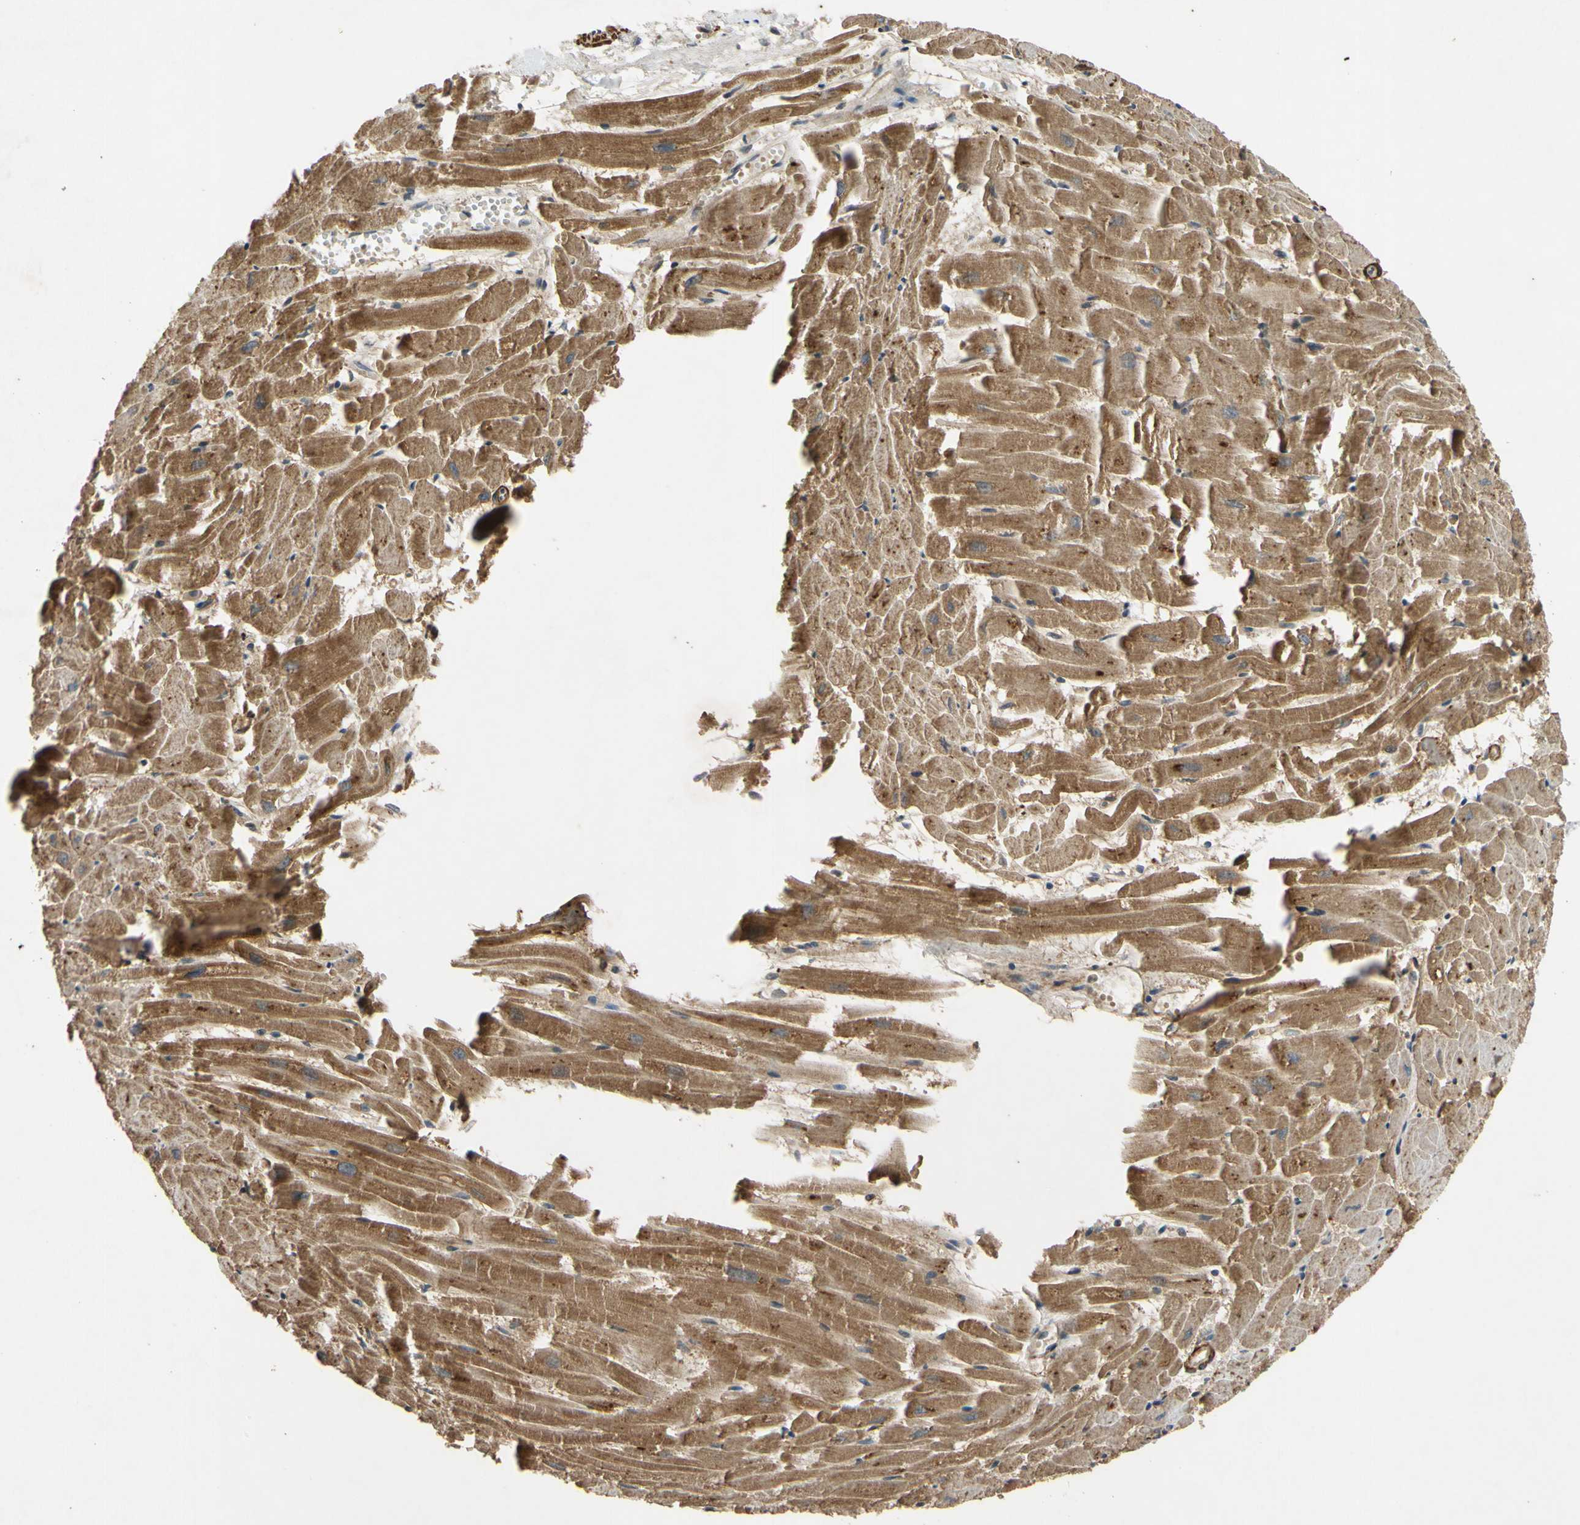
{"staining": {"intensity": "moderate", "quantity": "25%-75%", "location": "cytoplasmic/membranous"}, "tissue": "heart muscle", "cell_type": "Cardiomyocytes", "image_type": "normal", "snomed": [{"axis": "morphology", "description": "Normal tissue, NOS"}, {"axis": "topography", "description": "Heart"}], "caption": "A photomicrograph of heart muscle stained for a protein displays moderate cytoplasmic/membranous brown staining in cardiomyocytes. Immunohistochemistry (ihc) stains the protein in brown and the nuclei are stained blue.", "gene": "PARD6A", "patient": {"sex": "female", "age": 19}}